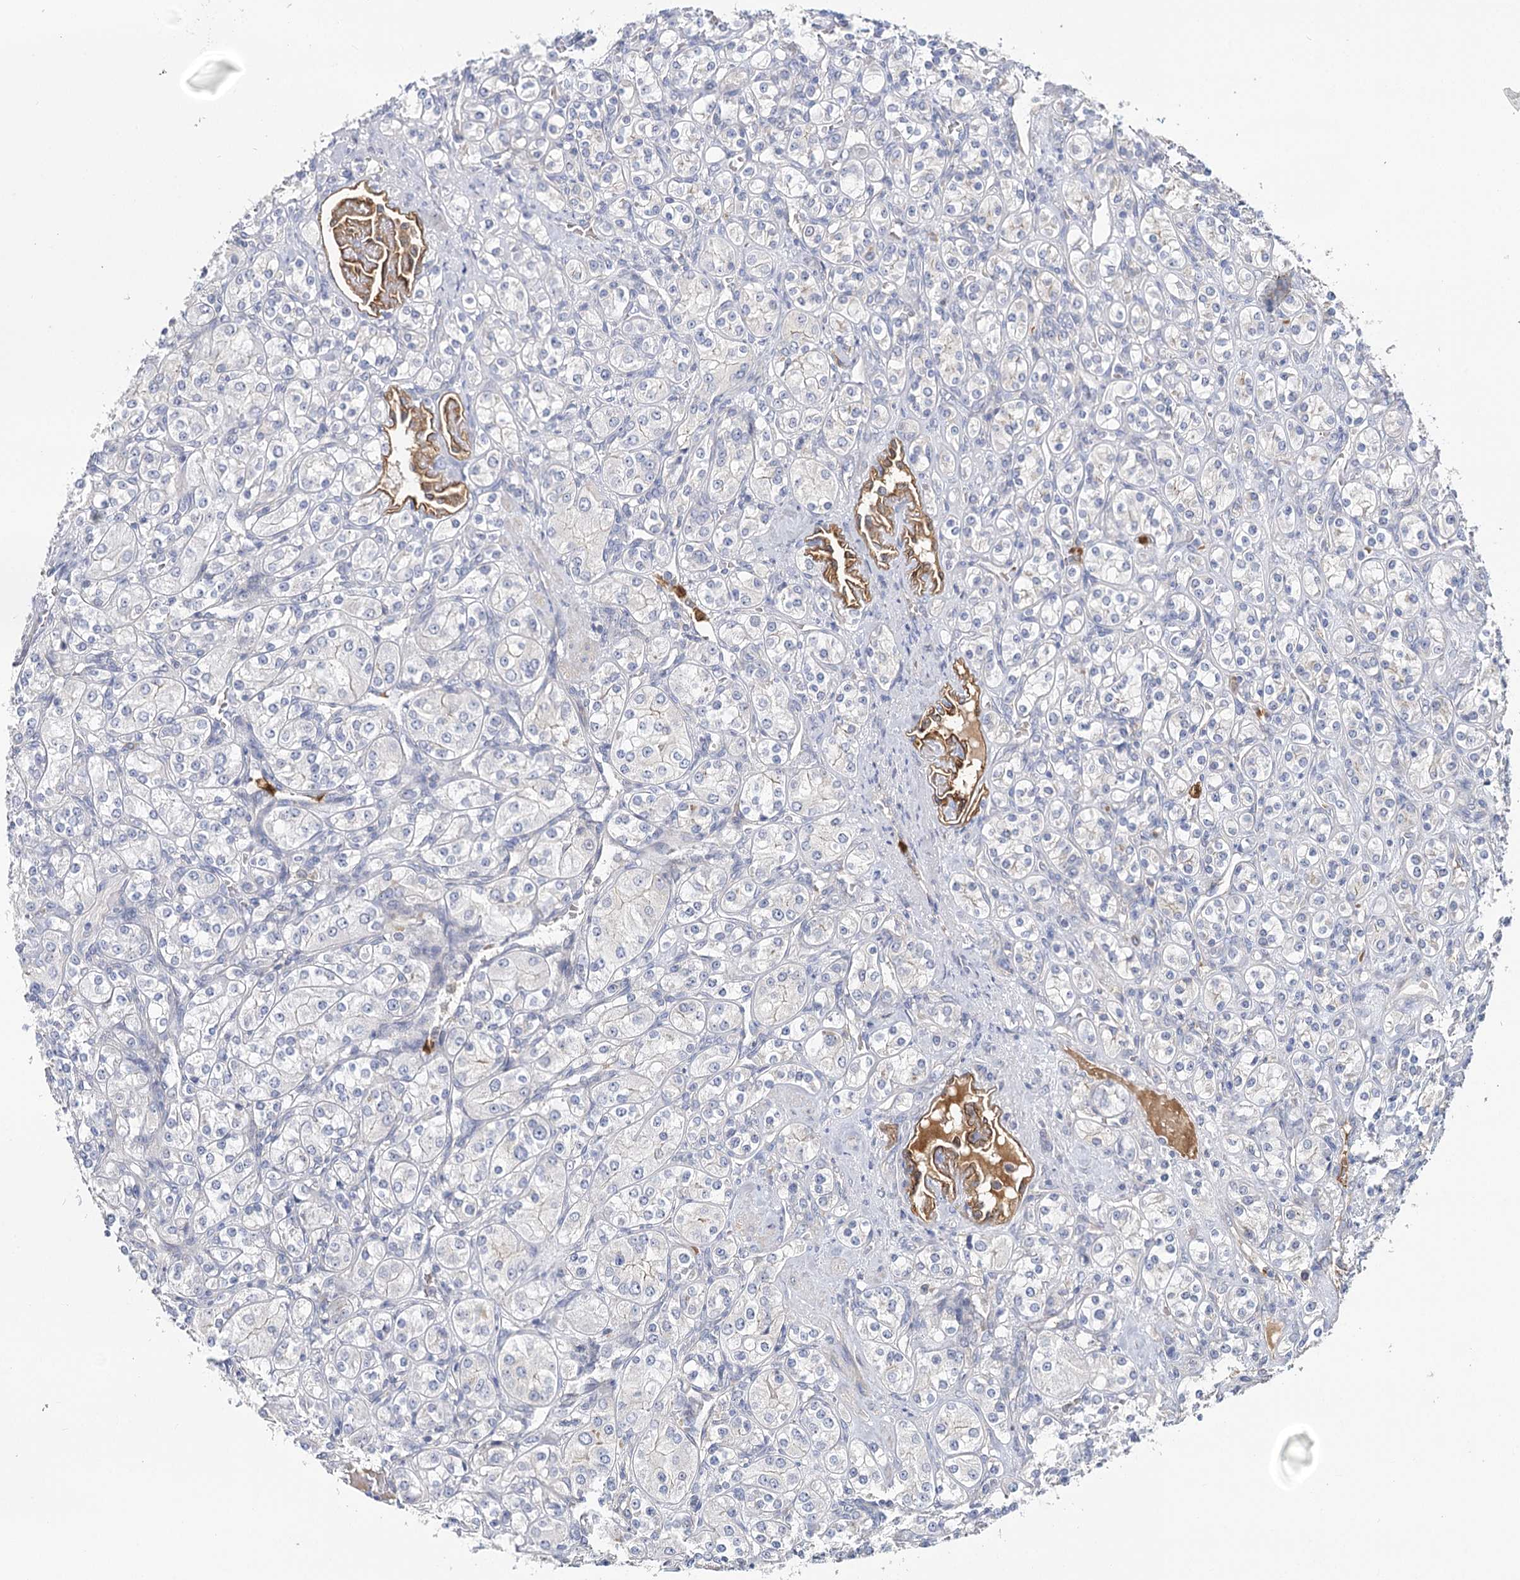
{"staining": {"intensity": "negative", "quantity": "none", "location": "none"}, "tissue": "renal cancer", "cell_type": "Tumor cells", "image_type": "cancer", "snomed": [{"axis": "morphology", "description": "Adenocarcinoma, NOS"}, {"axis": "topography", "description": "Kidney"}], "caption": "A histopathology image of human renal adenocarcinoma is negative for staining in tumor cells.", "gene": "EPB41L5", "patient": {"sex": "male", "age": 77}}